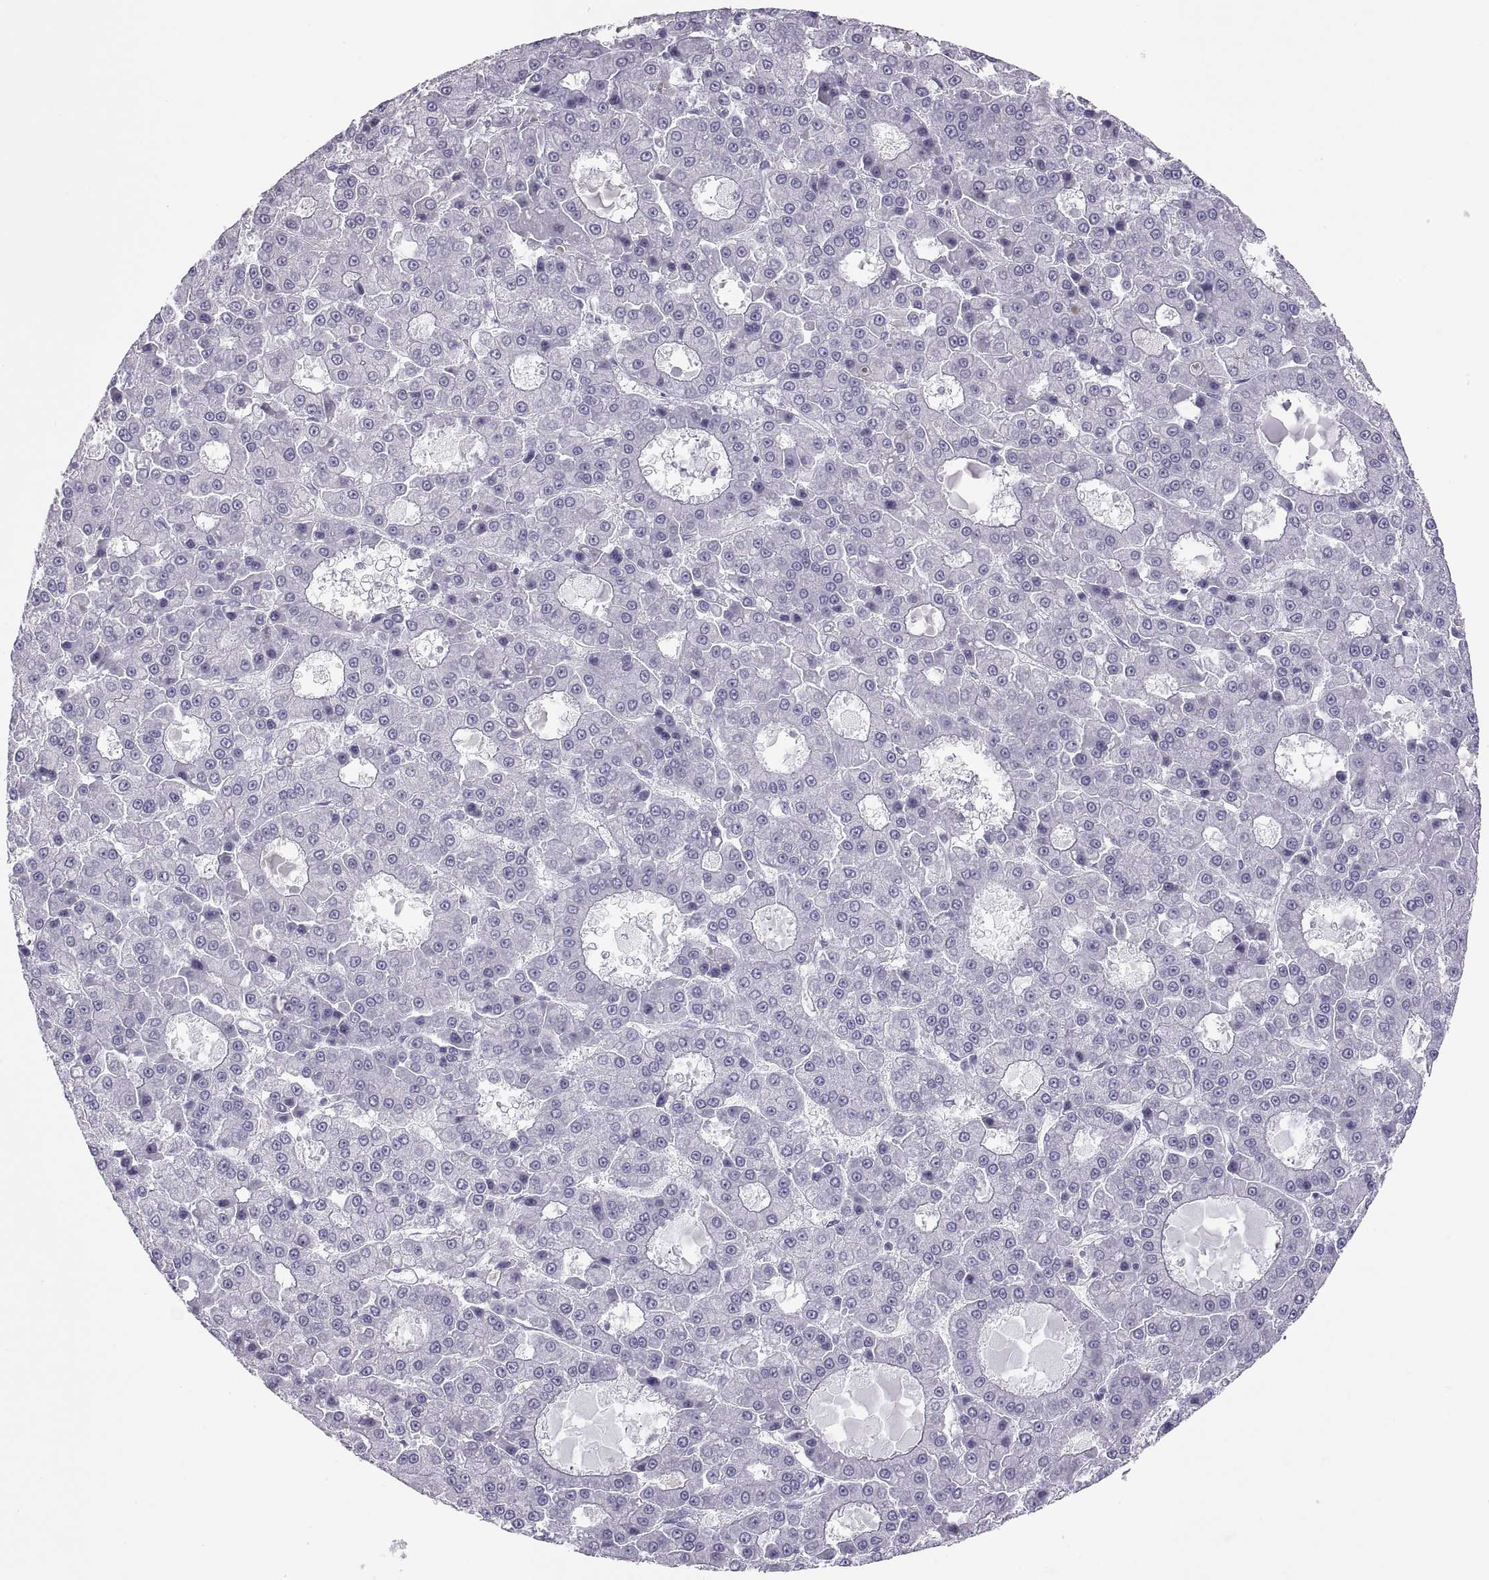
{"staining": {"intensity": "negative", "quantity": "none", "location": "none"}, "tissue": "liver cancer", "cell_type": "Tumor cells", "image_type": "cancer", "snomed": [{"axis": "morphology", "description": "Carcinoma, Hepatocellular, NOS"}, {"axis": "topography", "description": "Liver"}], "caption": "Liver hepatocellular carcinoma was stained to show a protein in brown. There is no significant staining in tumor cells. (Brightfield microscopy of DAB immunohistochemistry (IHC) at high magnification).", "gene": "SEMG1", "patient": {"sex": "male", "age": 70}}